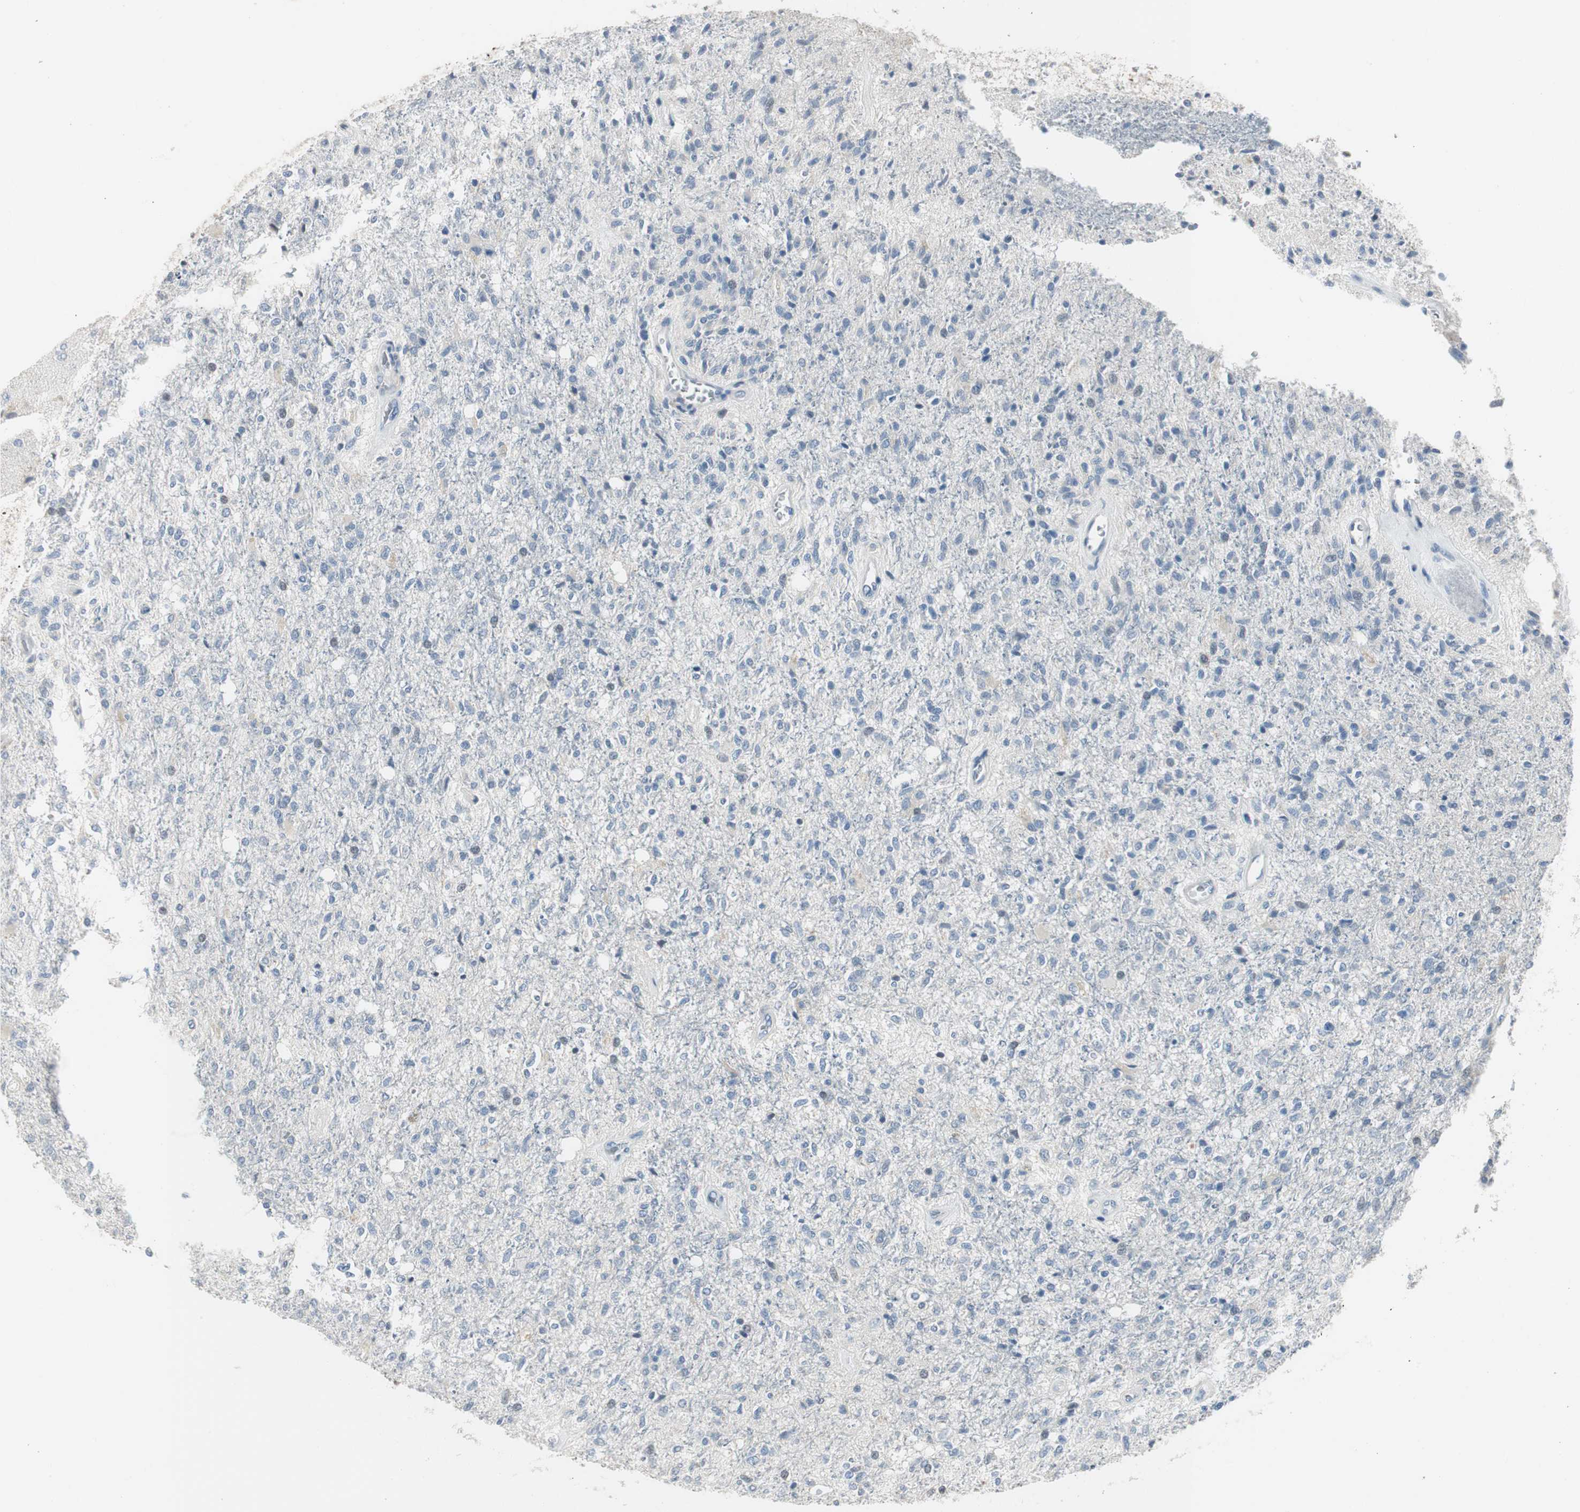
{"staining": {"intensity": "negative", "quantity": "none", "location": "none"}, "tissue": "glioma", "cell_type": "Tumor cells", "image_type": "cancer", "snomed": [{"axis": "morphology", "description": "Normal tissue, NOS"}, {"axis": "morphology", "description": "Glioma, malignant, High grade"}, {"axis": "topography", "description": "Cerebral cortex"}], "caption": "An immunohistochemistry (IHC) photomicrograph of malignant glioma (high-grade) is shown. There is no staining in tumor cells of malignant glioma (high-grade). The staining was performed using DAB to visualize the protein expression in brown, while the nuclei were stained in blue with hematoxylin (Magnification: 20x).", "gene": "SPINK4", "patient": {"sex": "male", "age": 77}}